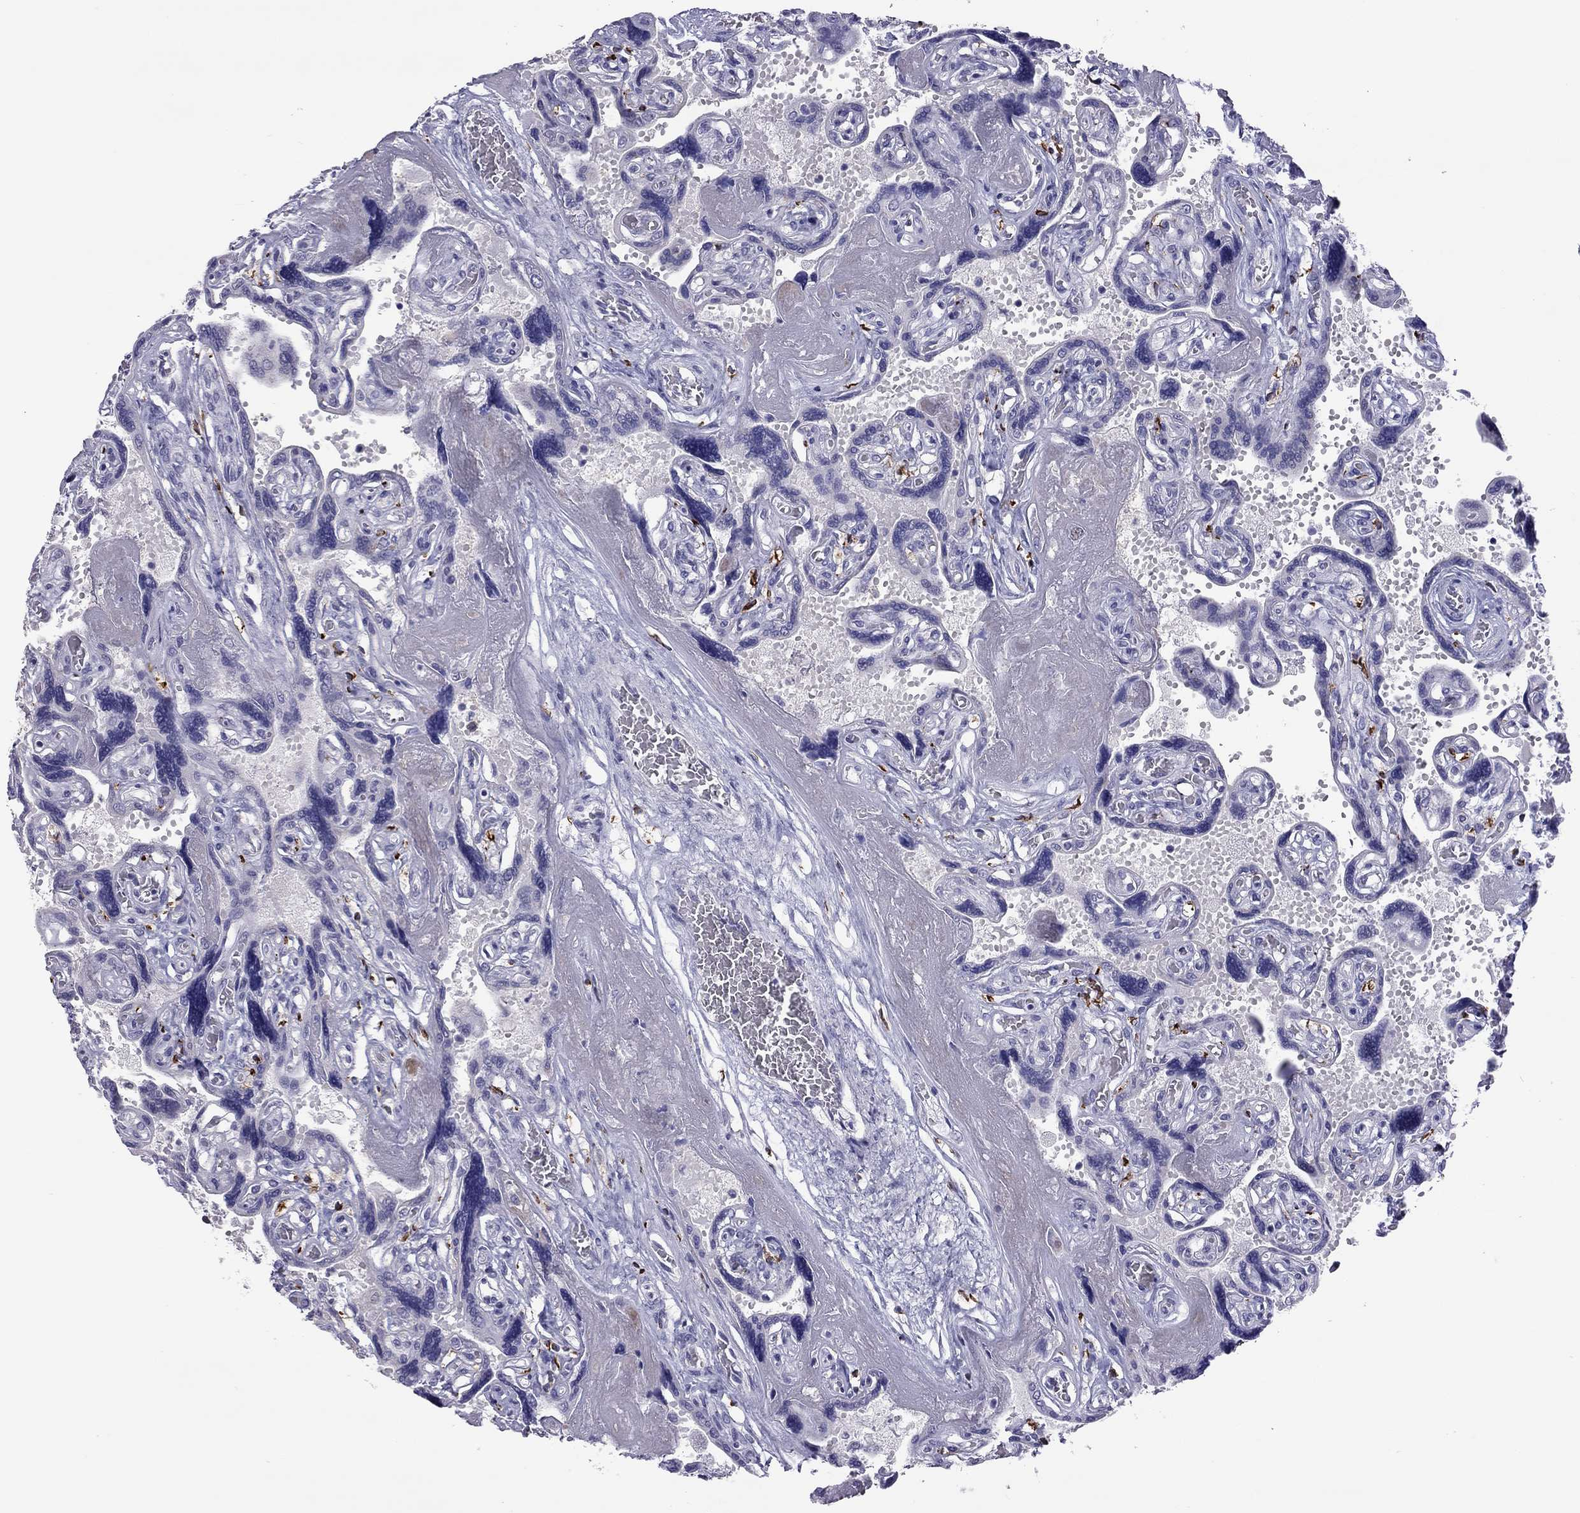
{"staining": {"intensity": "negative", "quantity": "none", "location": "none"}, "tissue": "placenta", "cell_type": "Decidual cells", "image_type": "normal", "snomed": [{"axis": "morphology", "description": "Normal tissue, NOS"}, {"axis": "topography", "description": "Placenta"}], "caption": "Immunohistochemistry of unremarkable human placenta shows no positivity in decidual cells.", "gene": "PPP1R3A", "patient": {"sex": "female", "age": 32}}